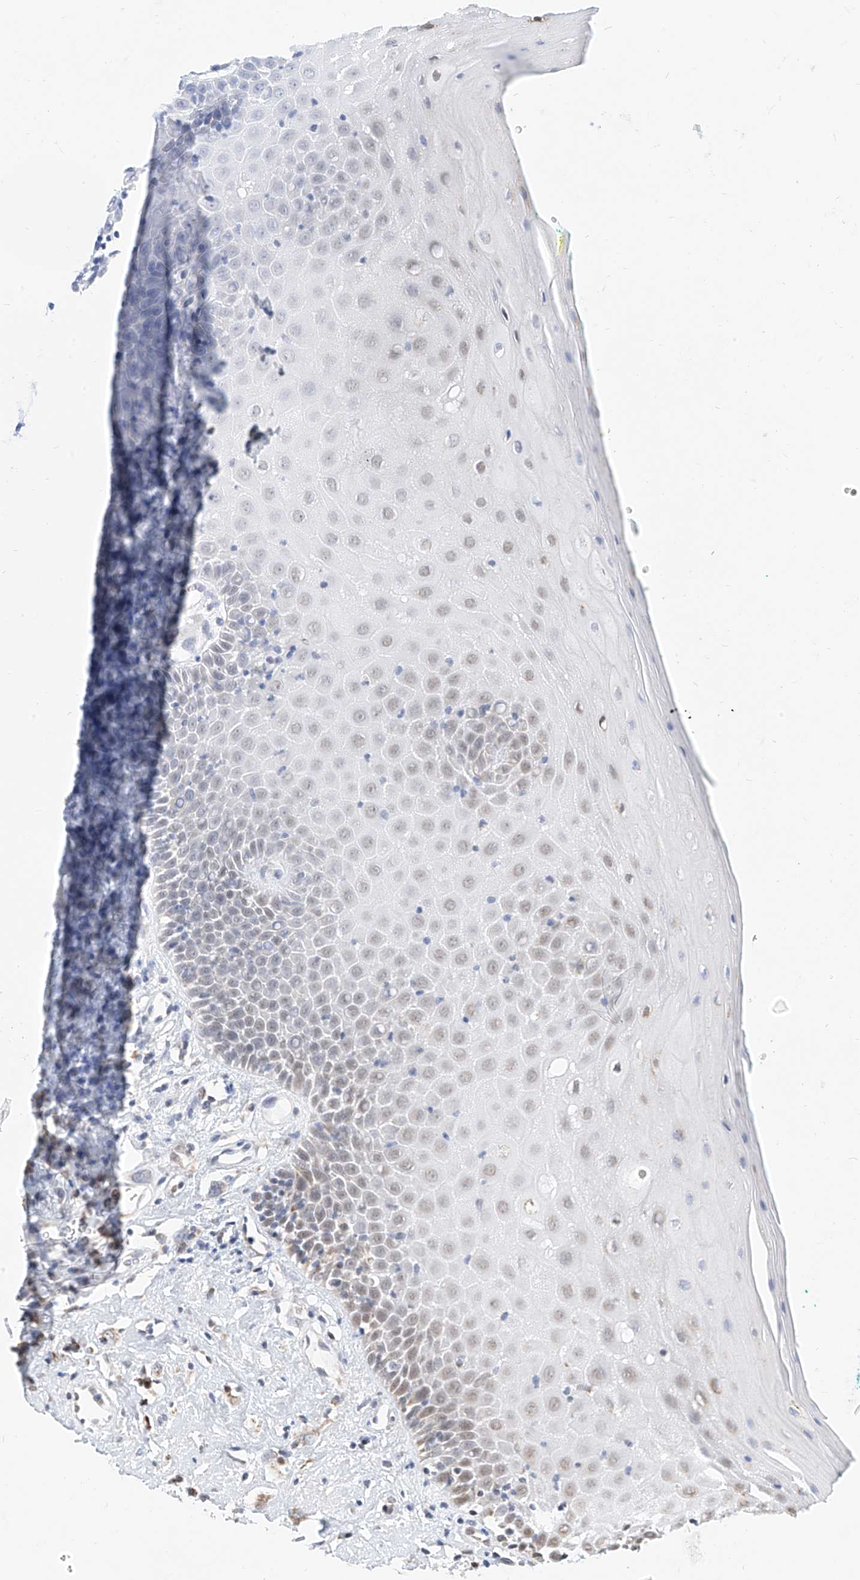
{"staining": {"intensity": "weak", "quantity": "<25%", "location": "cytoplasmic/membranous"}, "tissue": "oral mucosa", "cell_type": "Squamous epithelial cells", "image_type": "normal", "snomed": [{"axis": "morphology", "description": "Normal tissue, NOS"}, {"axis": "morphology", "description": "Squamous cell carcinoma, NOS"}, {"axis": "topography", "description": "Oral tissue"}, {"axis": "topography", "description": "Head-Neck"}], "caption": "Histopathology image shows no protein staining in squamous epithelial cells of normal oral mucosa.", "gene": "NALCN", "patient": {"sex": "female", "age": 70}}